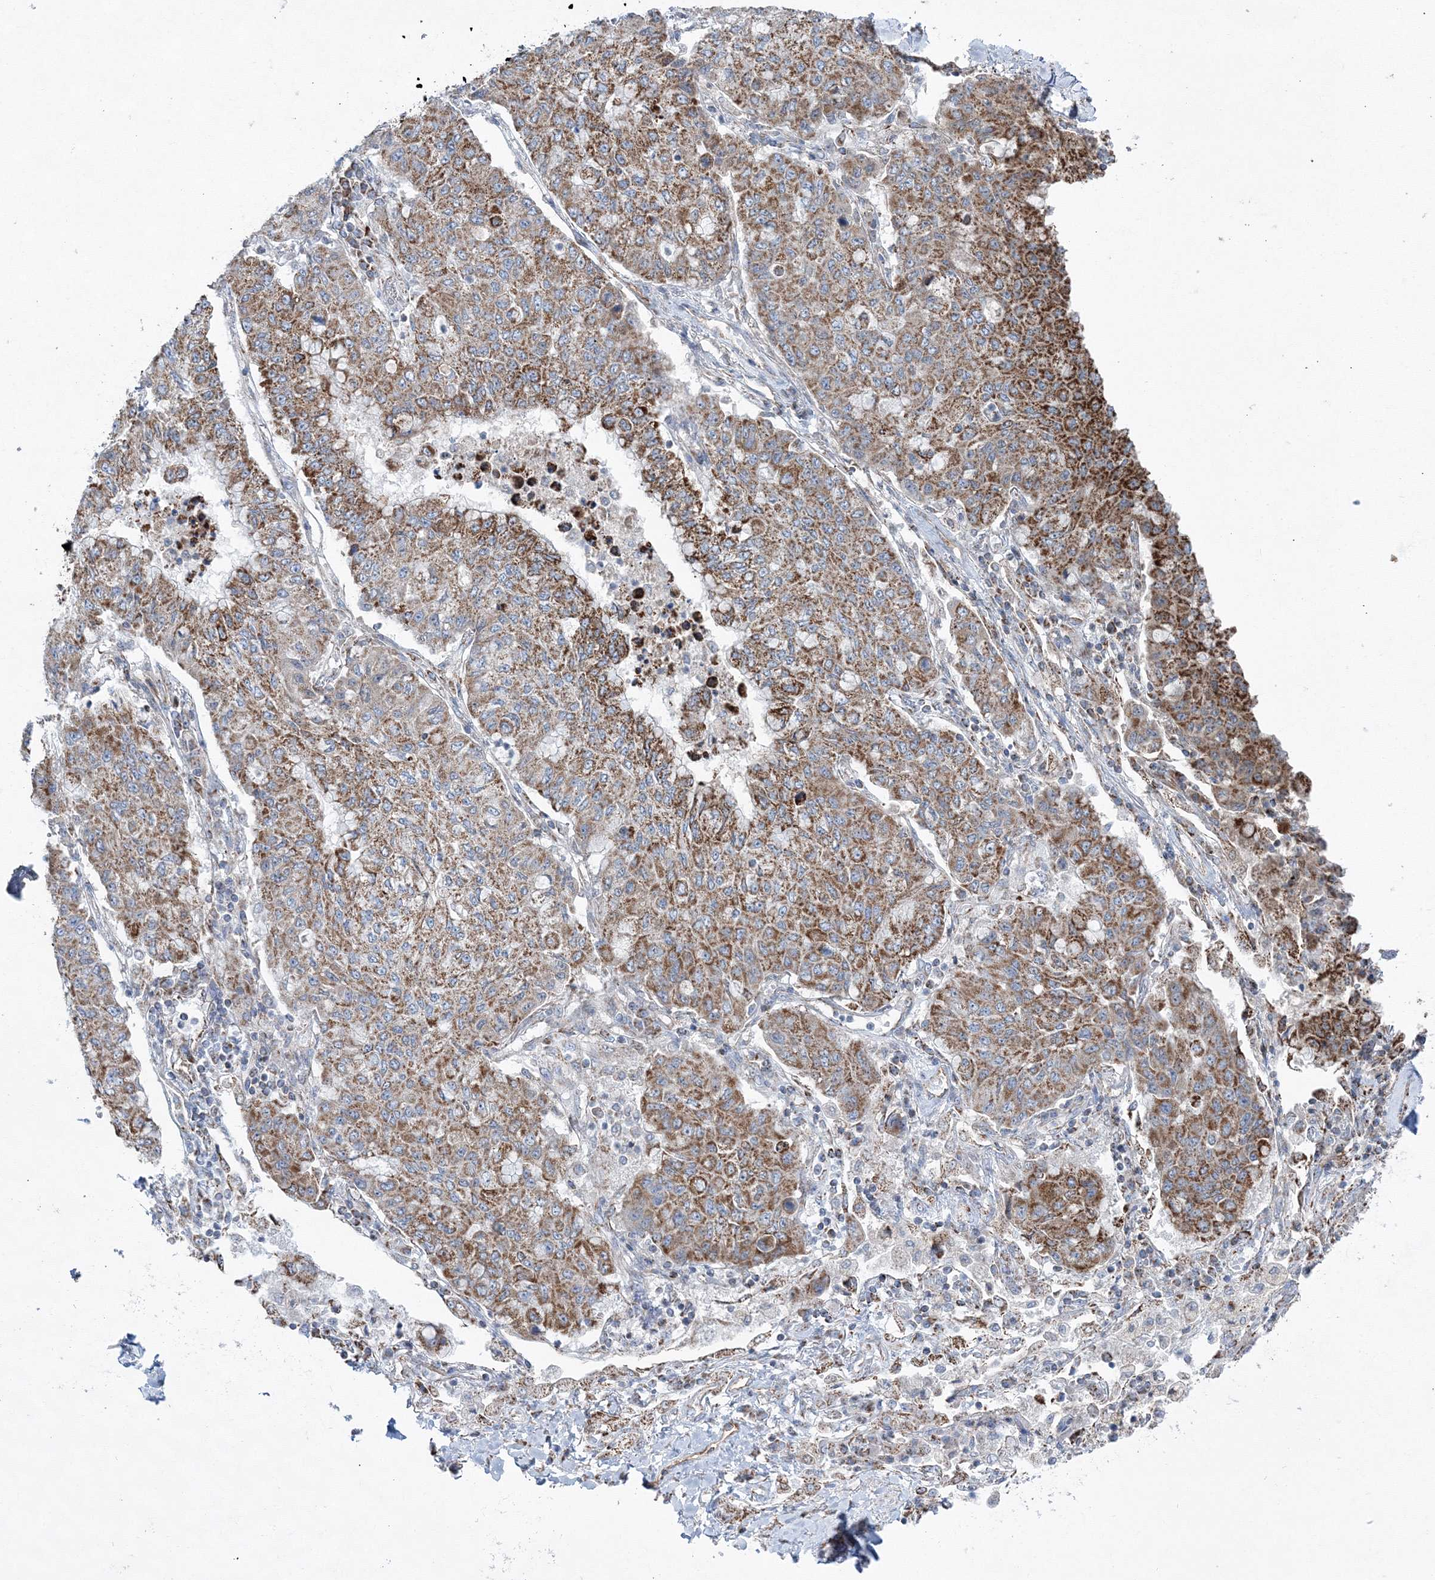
{"staining": {"intensity": "moderate", "quantity": ">75%", "location": "cytoplasmic/membranous"}, "tissue": "lung cancer", "cell_type": "Tumor cells", "image_type": "cancer", "snomed": [{"axis": "morphology", "description": "Squamous cell carcinoma, NOS"}, {"axis": "topography", "description": "Lung"}], "caption": "Lung cancer tissue reveals moderate cytoplasmic/membranous positivity in approximately >75% of tumor cells The staining was performed using DAB (3,3'-diaminobenzidine) to visualize the protein expression in brown, while the nuclei were stained in blue with hematoxylin (Magnification: 20x).", "gene": "HIBCH", "patient": {"sex": "male", "age": 74}}